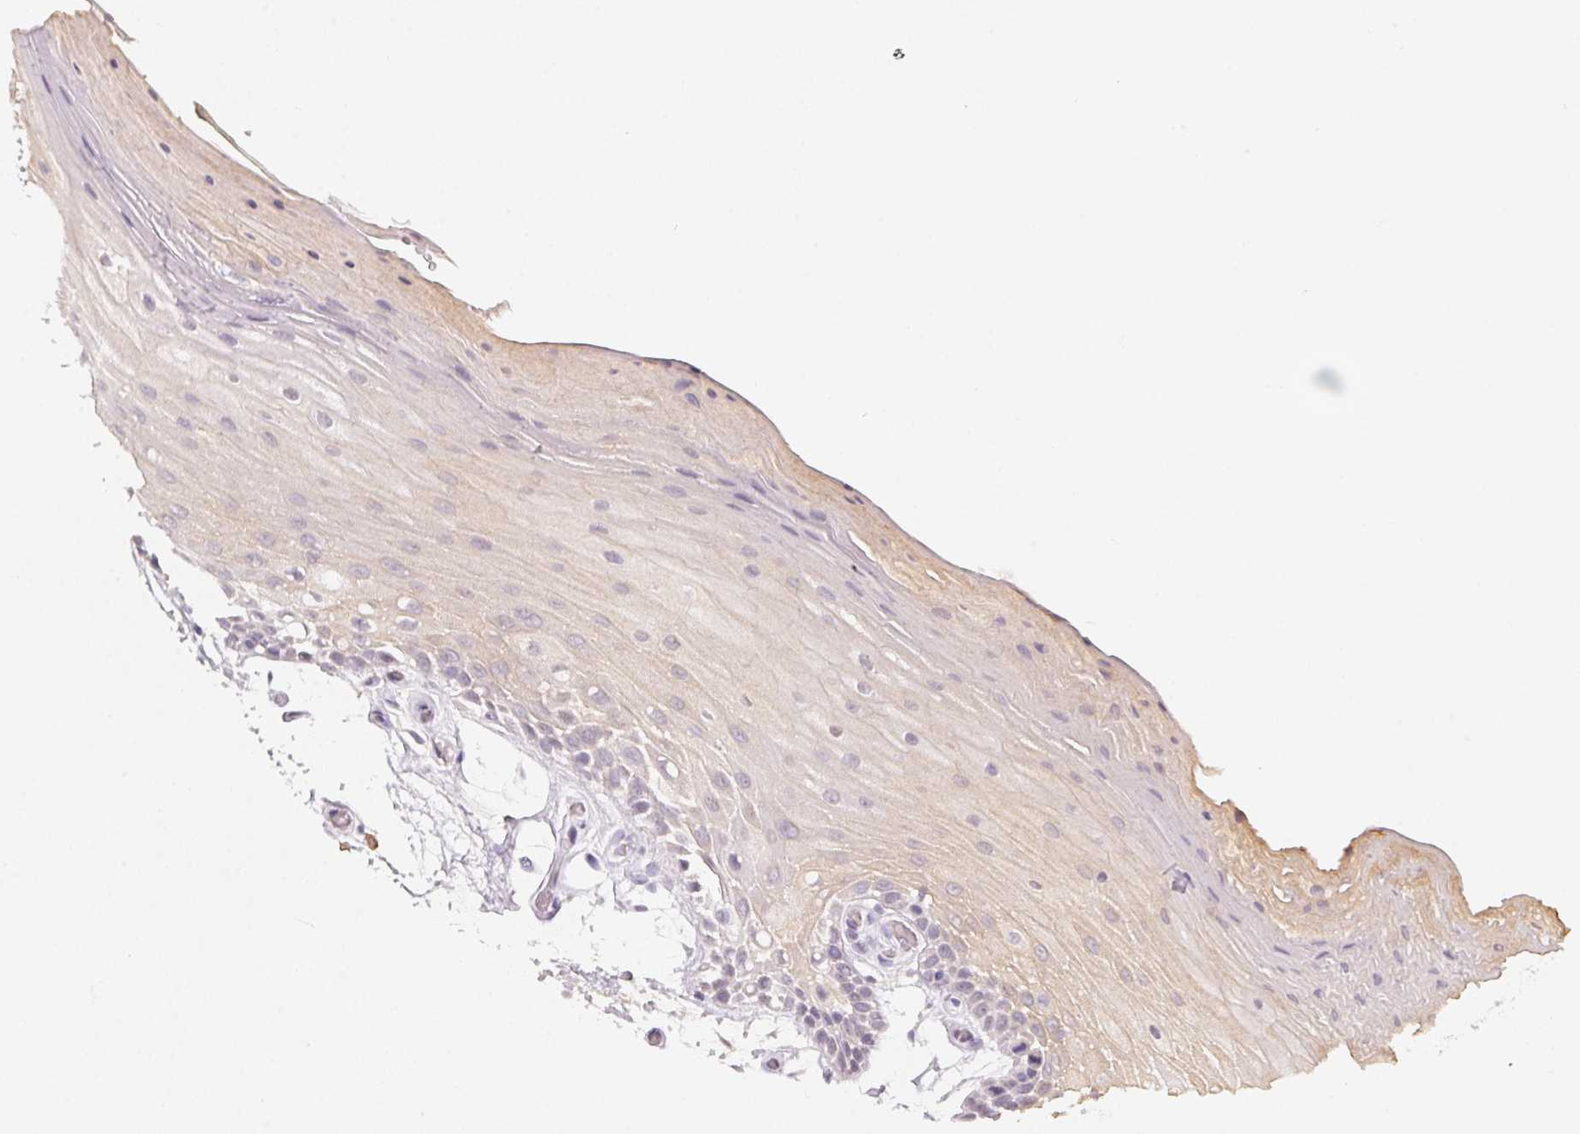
{"staining": {"intensity": "negative", "quantity": "none", "location": "none"}, "tissue": "oral mucosa", "cell_type": "Squamous epithelial cells", "image_type": "normal", "snomed": [{"axis": "morphology", "description": "Normal tissue, NOS"}, {"axis": "morphology", "description": "Squamous cell carcinoma, NOS"}, {"axis": "topography", "description": "Oral tissue"}, {"axis": "topography", "description": "Tounge, NOS"}, {"axis": "topography", "description": "Head-Neck"}], "caption": "An immunohistochemistry histopathology image of normal oral mucosa is shown. There is no staining in squamous epithelial cells of oral mucosa. (DAB immunohistochemistry with hematoxylin counter stain).", "gene": "CFAP276", "patient": {"sex": "male", "age": 62}}